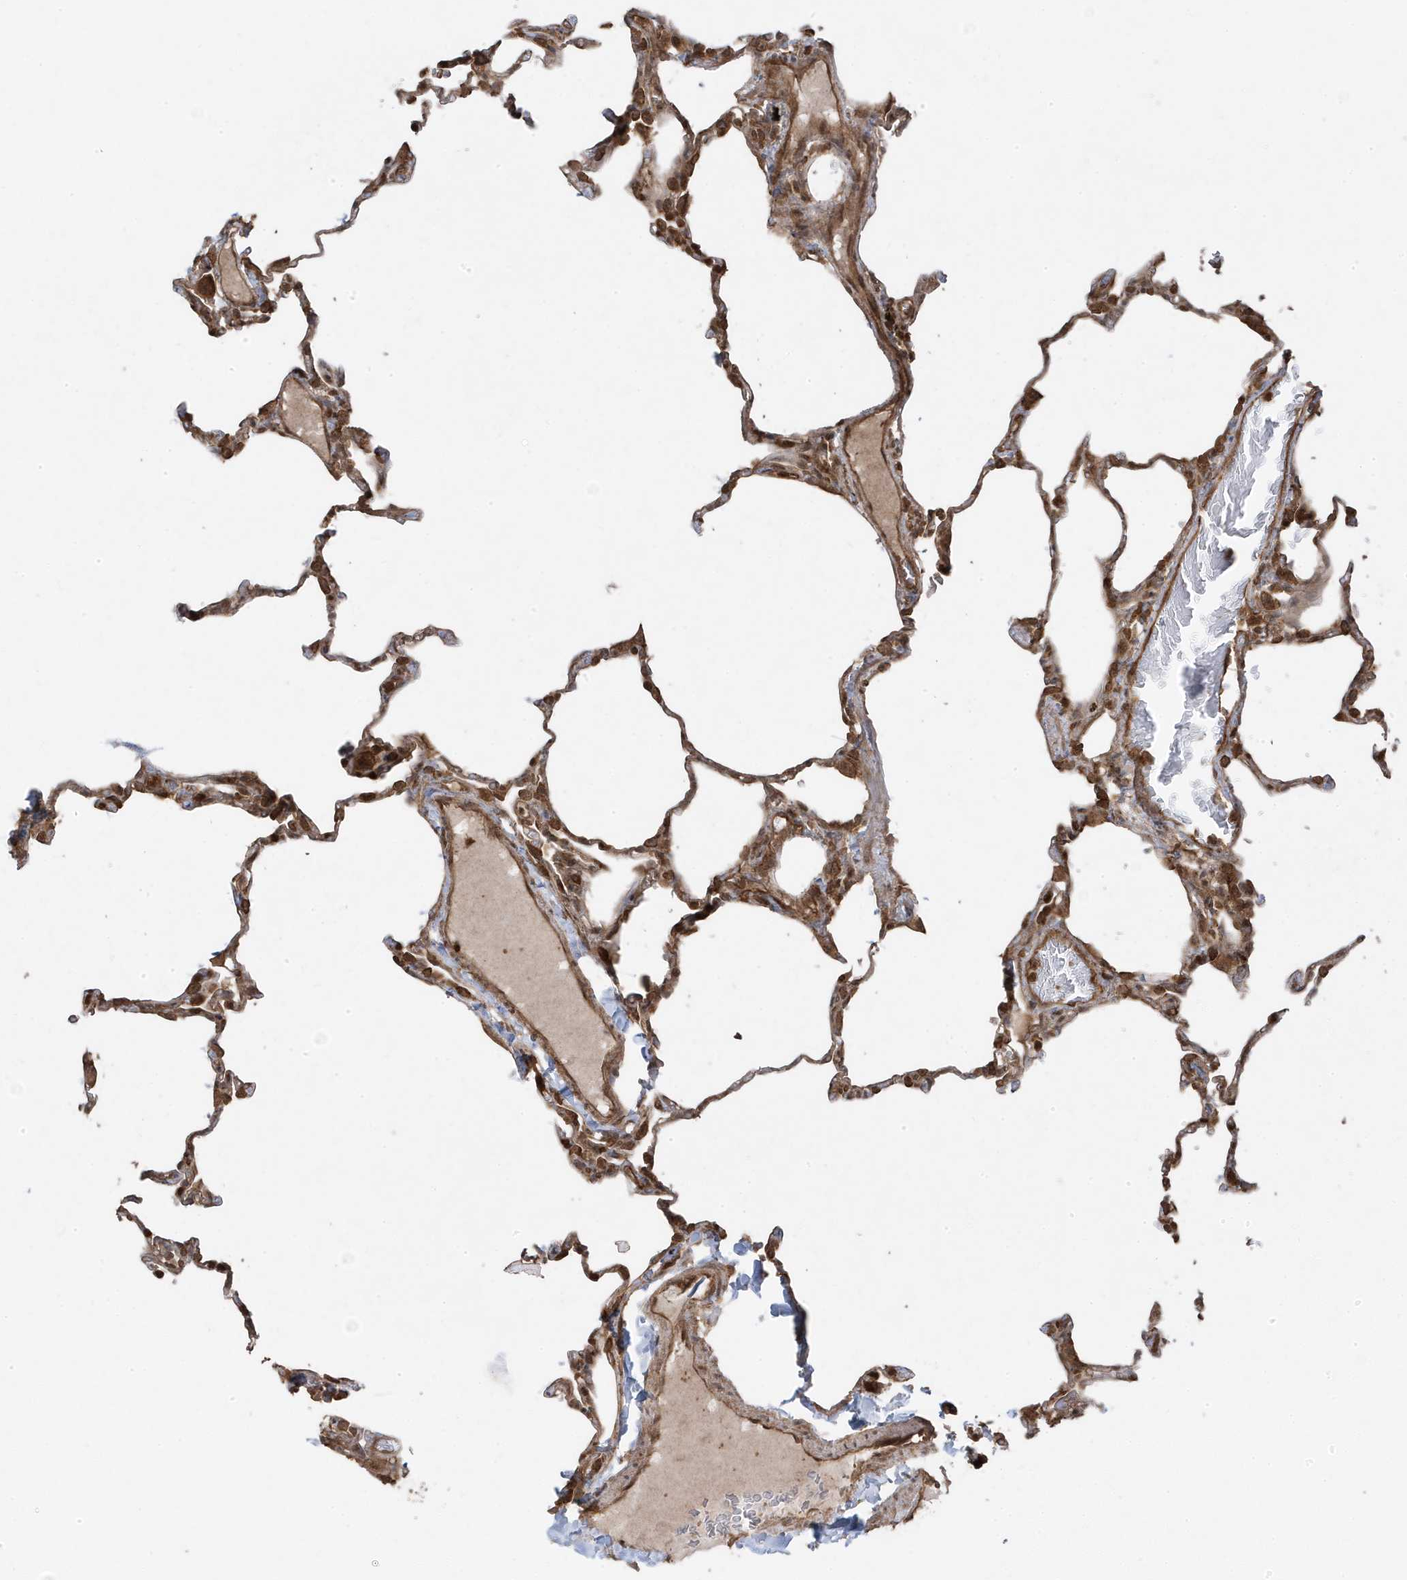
{"staining": {"intensity": "moderate", "quantity": ">75%", "location": "cytoplasmic/membranous"}, "tissue": "lung", "cell_type": "Alveolar cells", "image_type": "normal", "snomed": [{"axis": "morphology", "description": "Normal tissue, NOS"}, {"axis": "topography", "description": "Lung"}], "caption": "DAB immunohistochemical staining of unremarkable human lung exhibits moderate cytoplasmic/membranous protein expression in about >75% of alveolar cells. The protein is shown in brown color, while the nuclei are stained blue.", "gene": "ASAP1", "patient": {"sex": "male", "age": 20}}